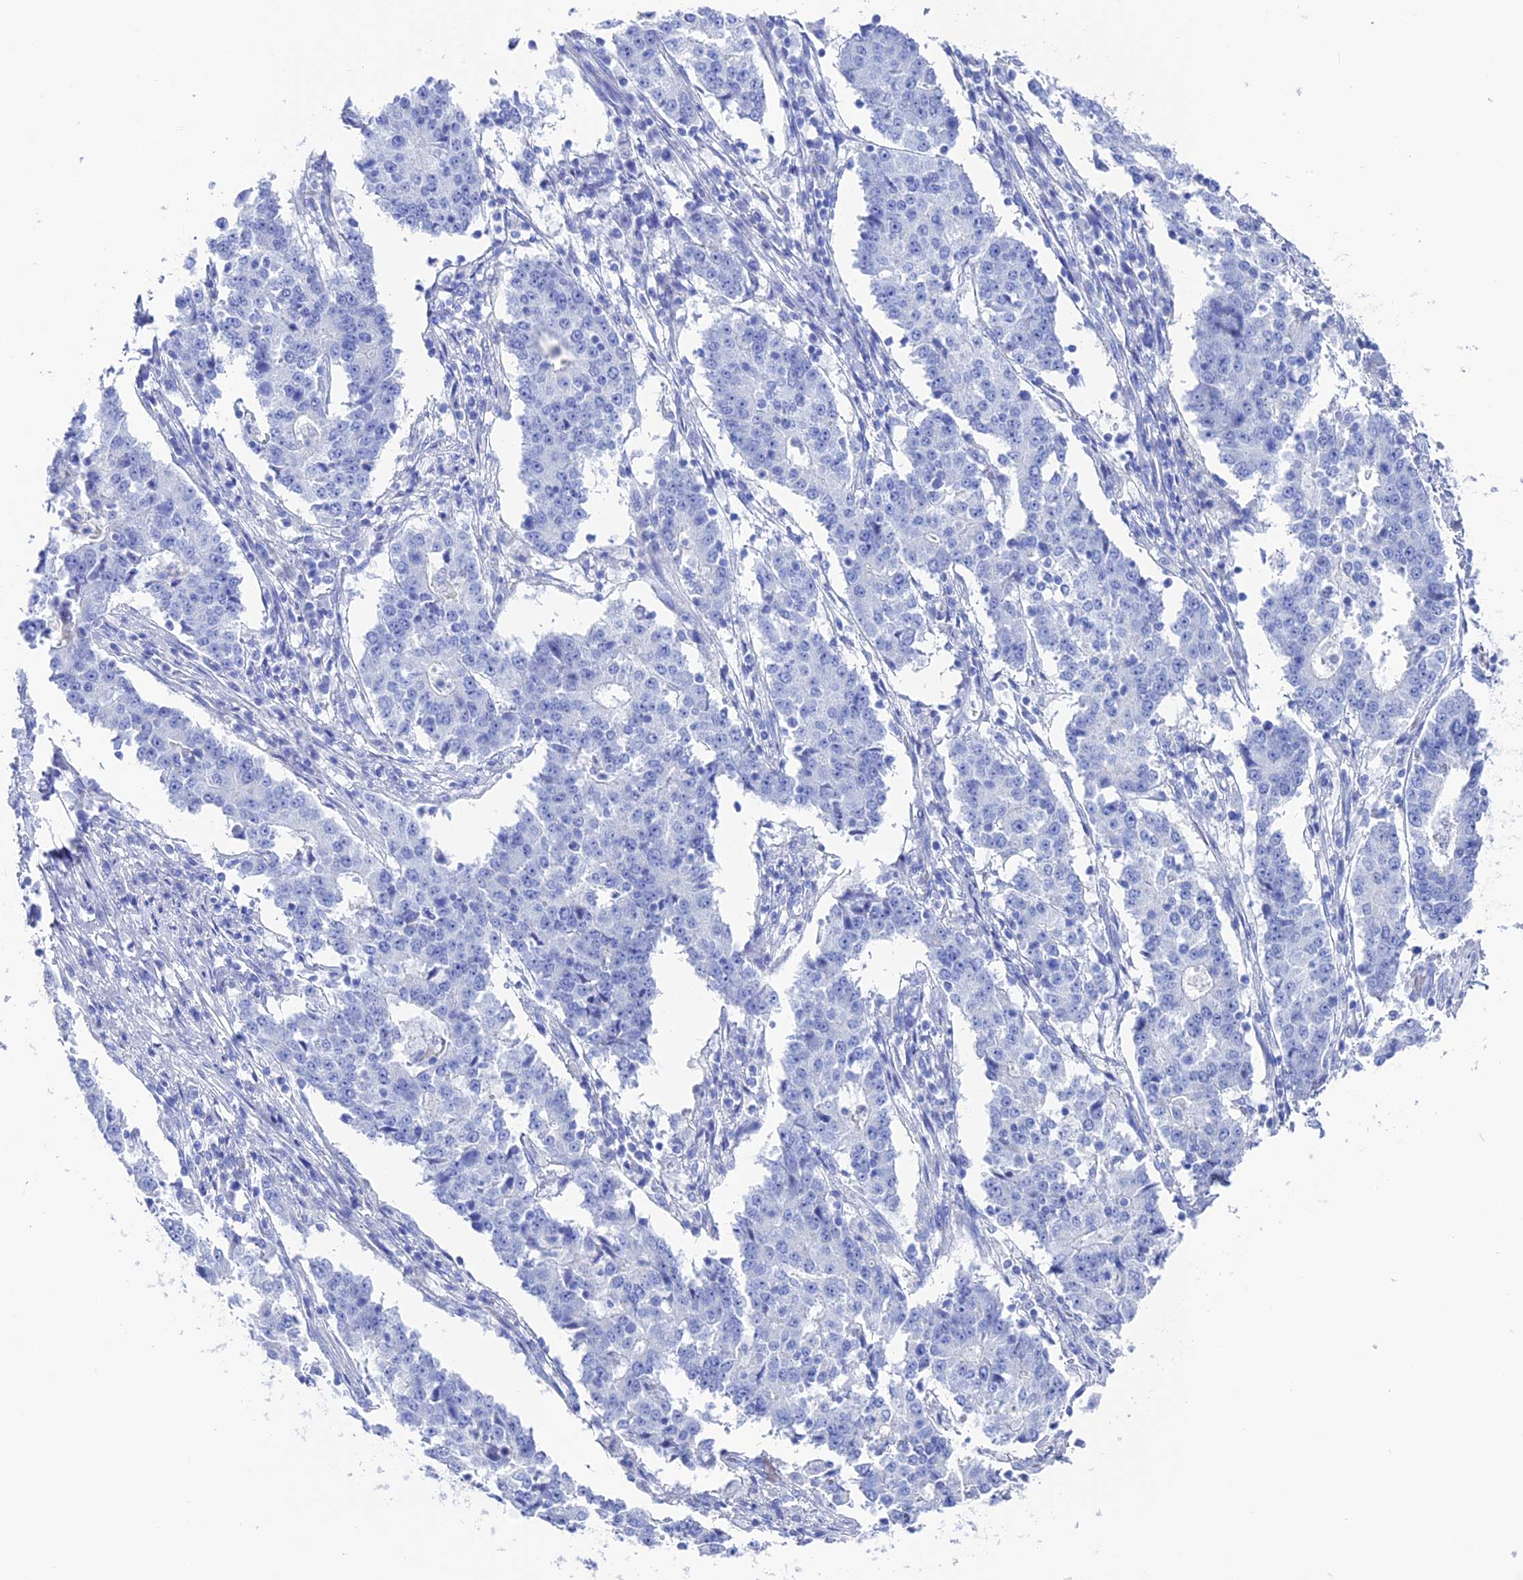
{"staining": {"intensity": "negative", "quantity": "none", "location": "none"}, "tissue": "stomach cancer", "cell_type": "Tumor cells", "image_type": "cancer", "snomed": [{"axis": "morphology", "description": "Adenocarcinoma, NOS"}, {"axis": "topography", "description": "Stomach"}], "caption": "Immunohistochemical staining of human adenocarcinoma (stomach) demonstrates no significant positivity in tumor cells.", "gene": "UNC119", "patient": {"sex": "male", "age": 59}}